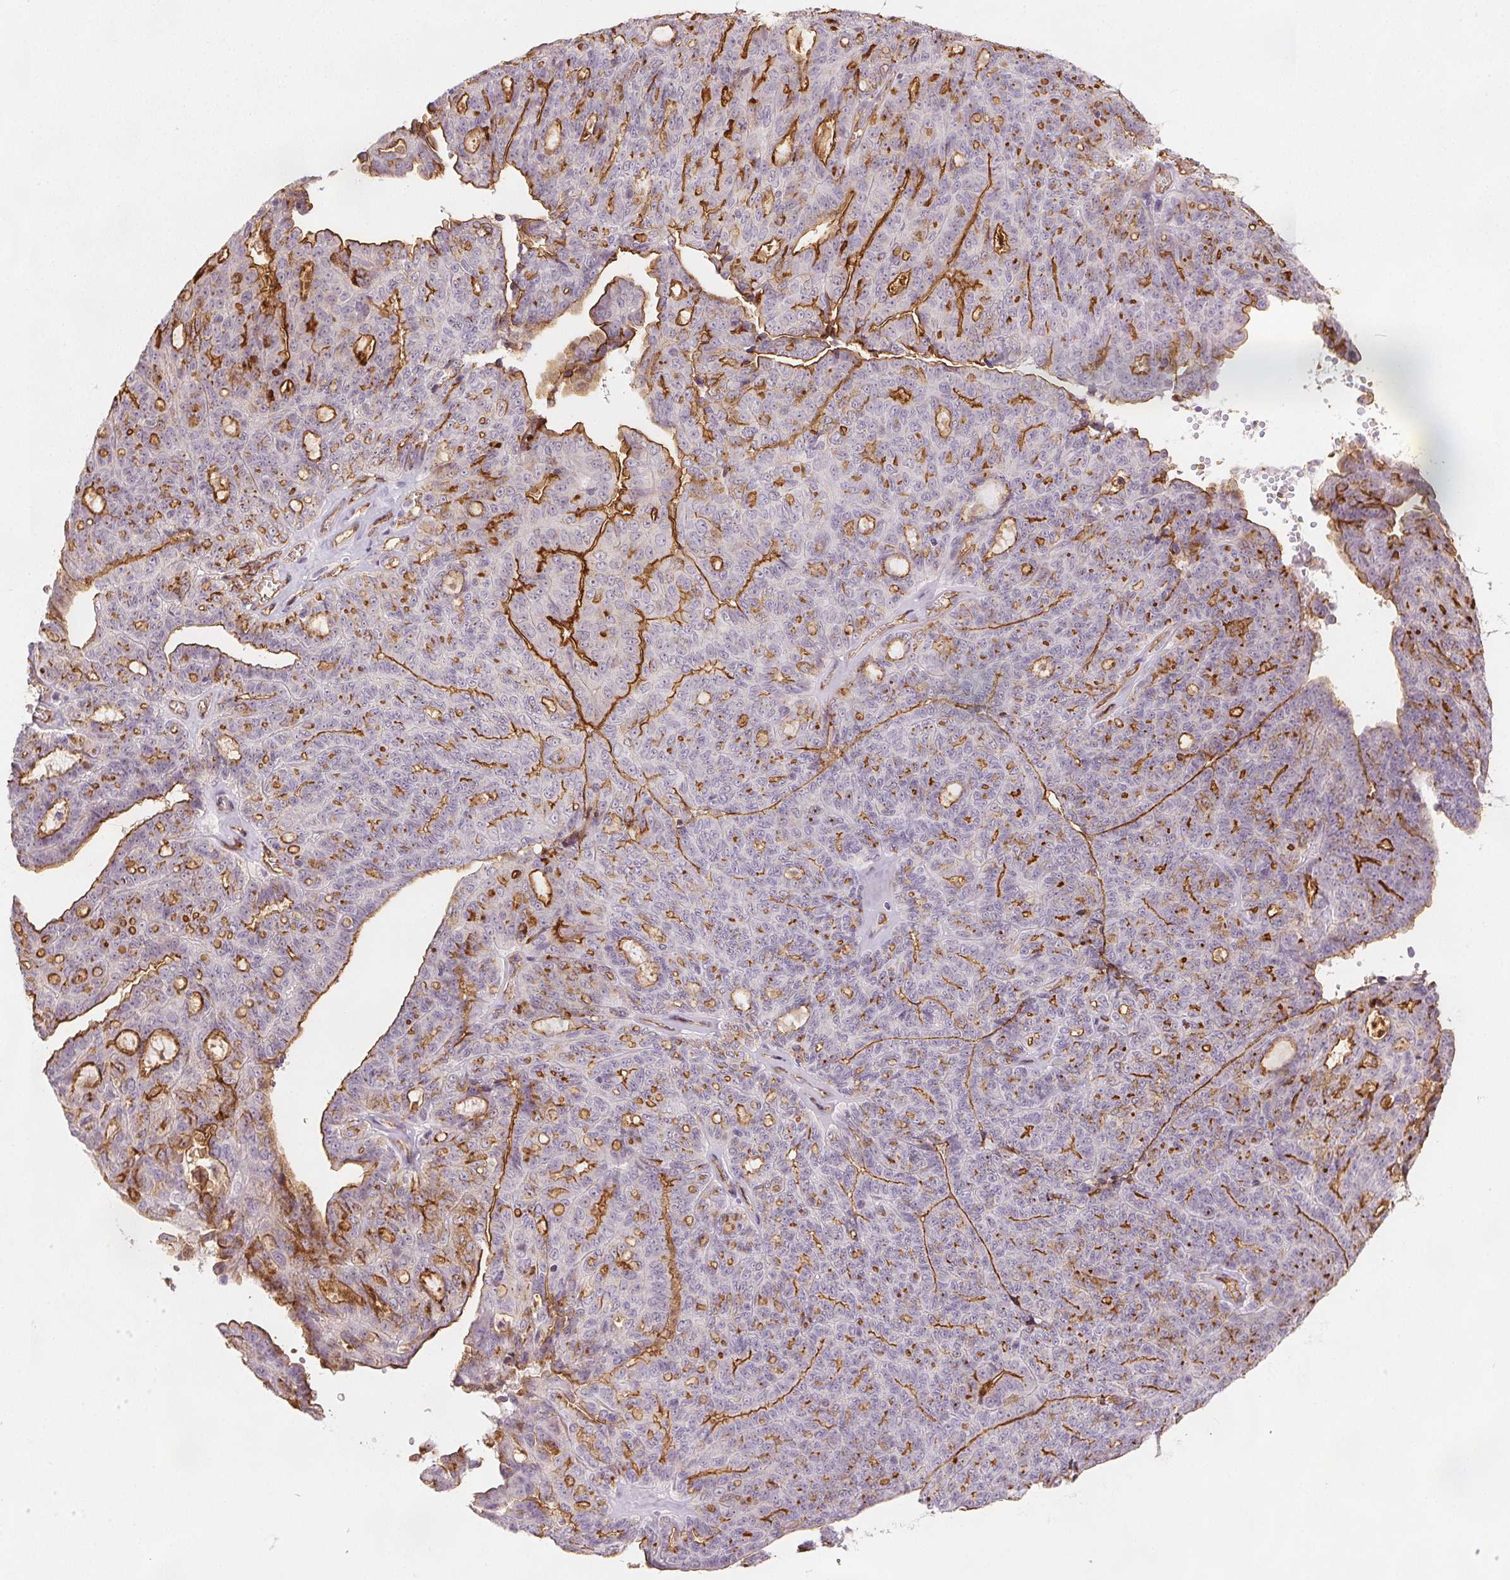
{"staining": {"intensity": "strong", "quantity": "25%-75%", "location": "cytoplasmic/membranous"}, "tissue": "ovarian cancer", "cell_type": "Tumor cells", "image_type": "cancer", "snomed": [{"axis": "morphology", "description": "Cystadenocarcinoma, serous, NOS"}, {"axis": "topography", "description": "Ovary"}], "caption": "A high-resolution micrograph shows immunohistochemistry (IHC) staining of serous cystadenocarcinoma (ovarian), which displays strong cytoplasmic/membranous staining in about 25%-75% of tumor cells.", "gene": "PODXL", "patient": {"sex": "female", "age": 71}}